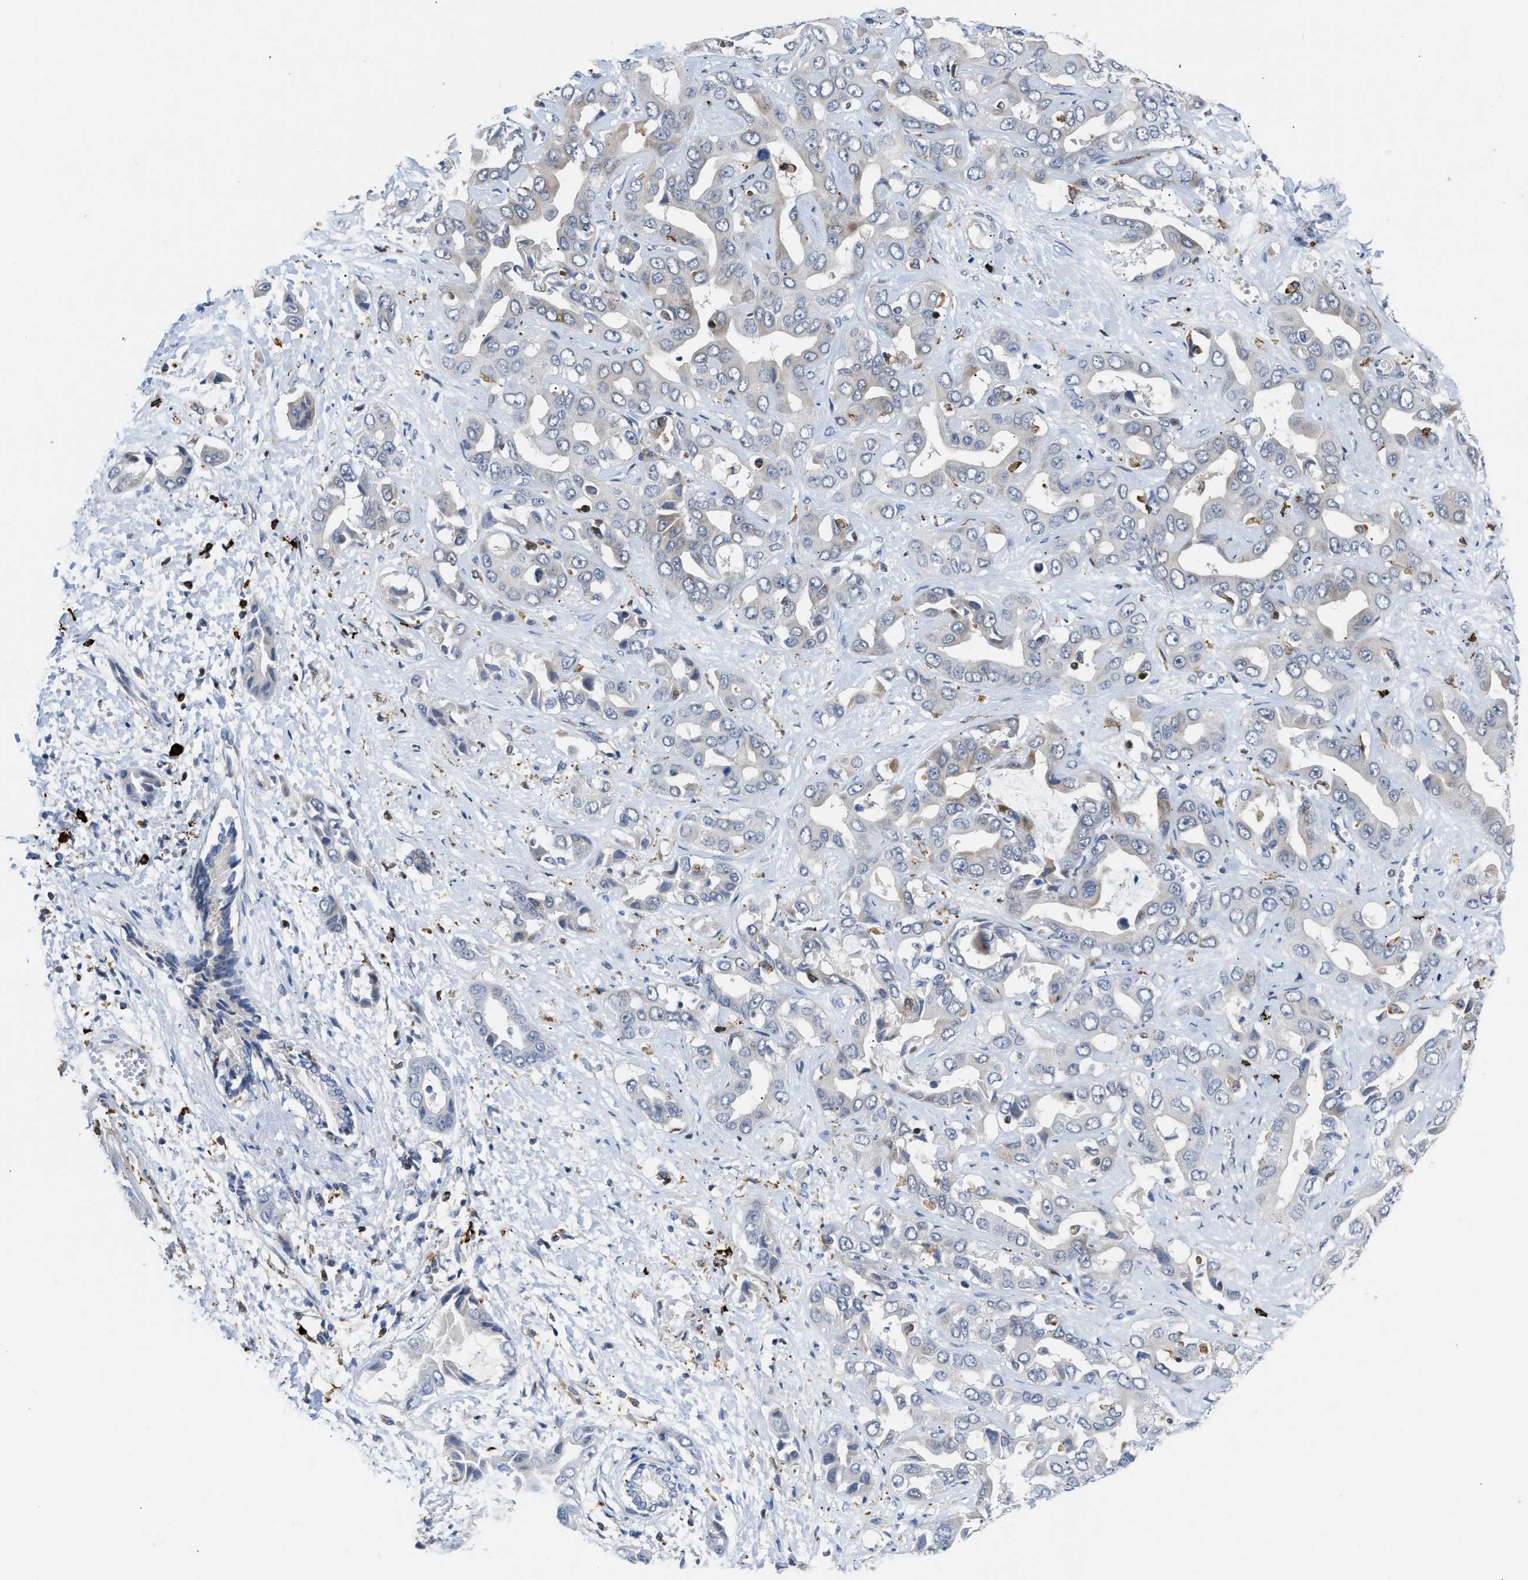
{"staining": {"intensity": "moderate", "quantity": "<25%", "location": "cytoplasmic/membranous"}, "tissue": "liver cancer", "cell_type": "Tumor cells", "image_type": "cancer", "snomed": [{"axis": "morphology", "description": "Cholangiocarcinoma"}, {"axis": "topography", "description": "Liver"}], "caption": "Cholangiocarcinoma (liver) stained with a brown dye reveals moderate cytoplasmic/membranous positive expression in about <25% of tumor cells.", "gene": "ATP9A", "patient": {"sex": "female", "age": 52}}